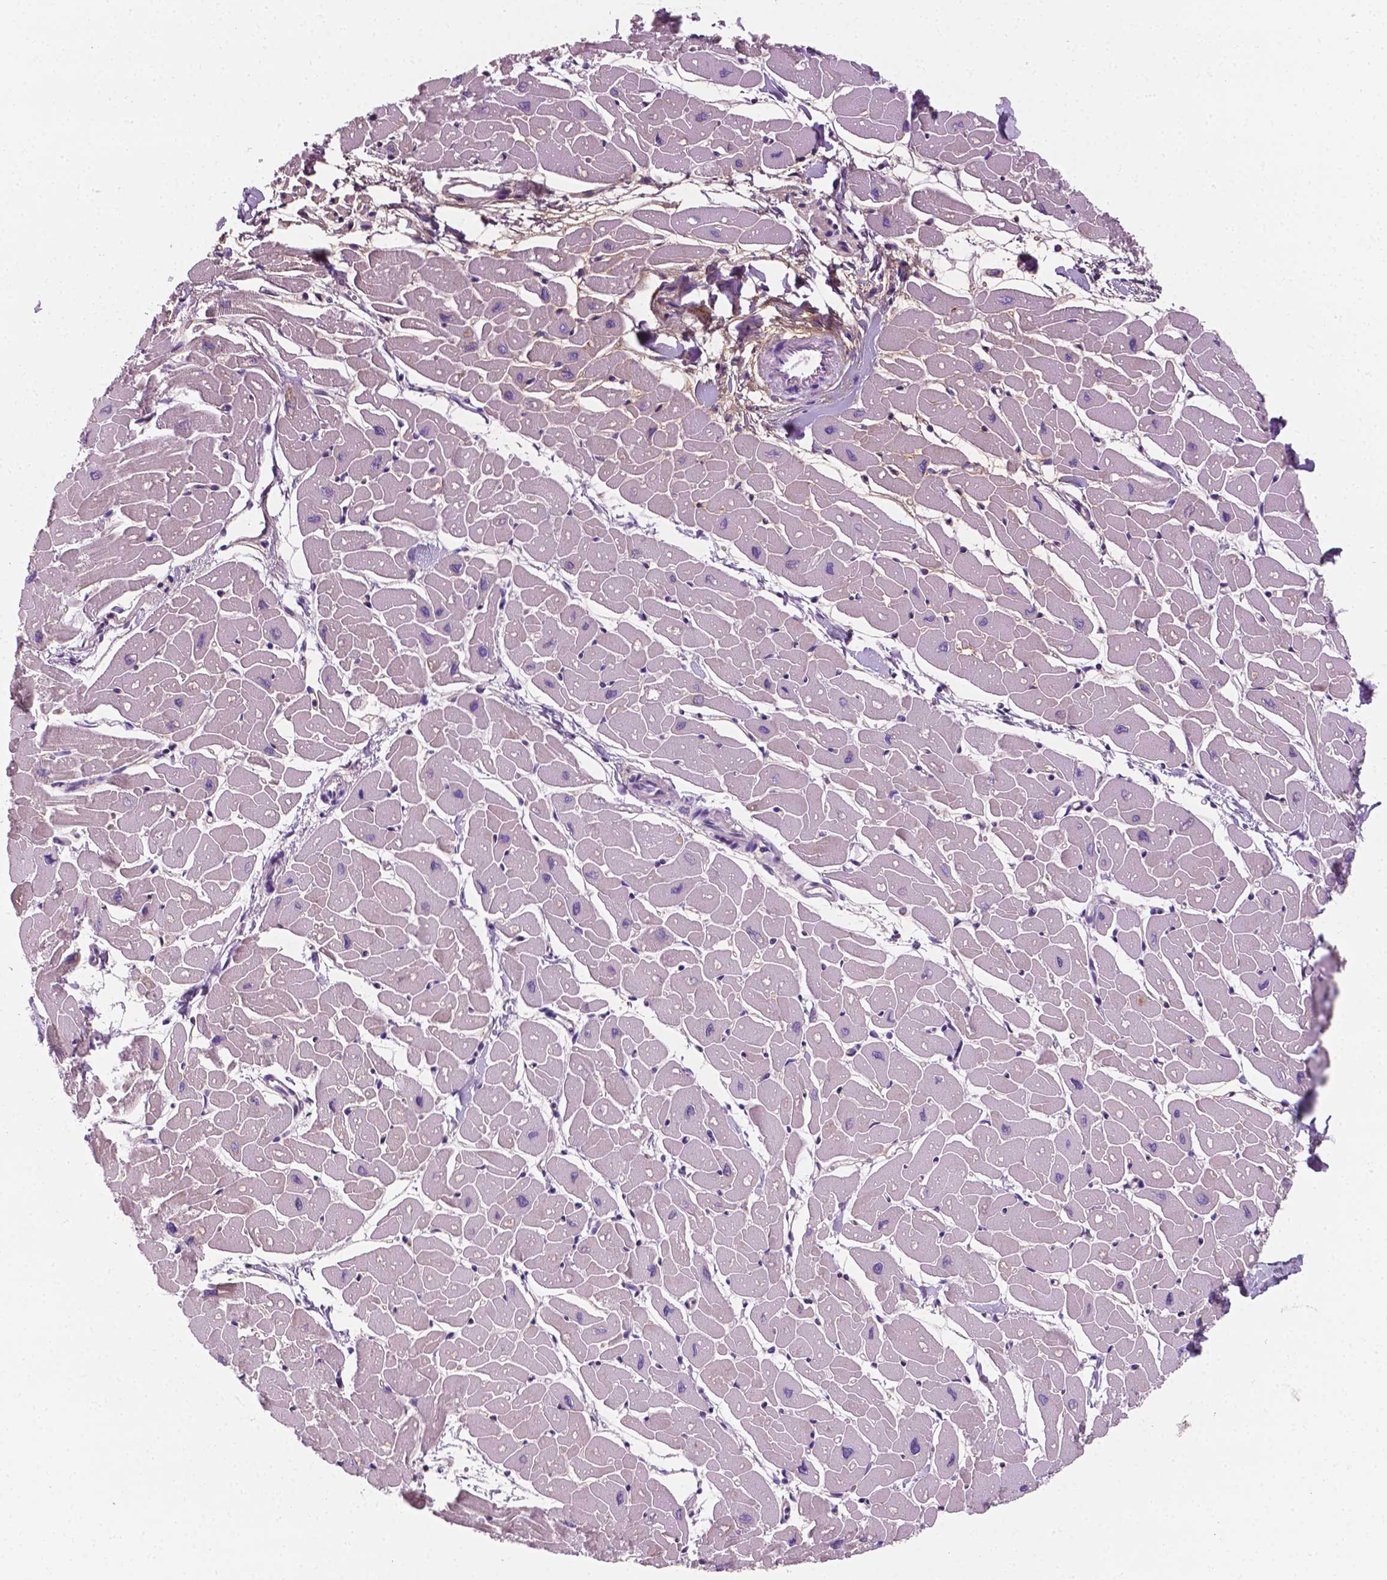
{"staining": {"intensity": "moderate", "quantity": "<25%", "location": "cytoplasmic/membranous"}, "tissue": "heart muscle", "cell_type": "Cardiomyocytes", "image_type": "normal", "snomed": [{"axis": "morphology", "description": "Normal tissue, NOS"}, {"axis": "topography", "description": "Heart"}], "caption": "Immunohistochemistry (IHC) photomicrograph of normal heart muscle stained for a protein (brown), which demonstrates low levels of moderate cytoplasmic/membranous staining in approximately <25% of cardiomyocytes.", "gene": "PTX3", "patient": {"sex": "male", "age": 57}}